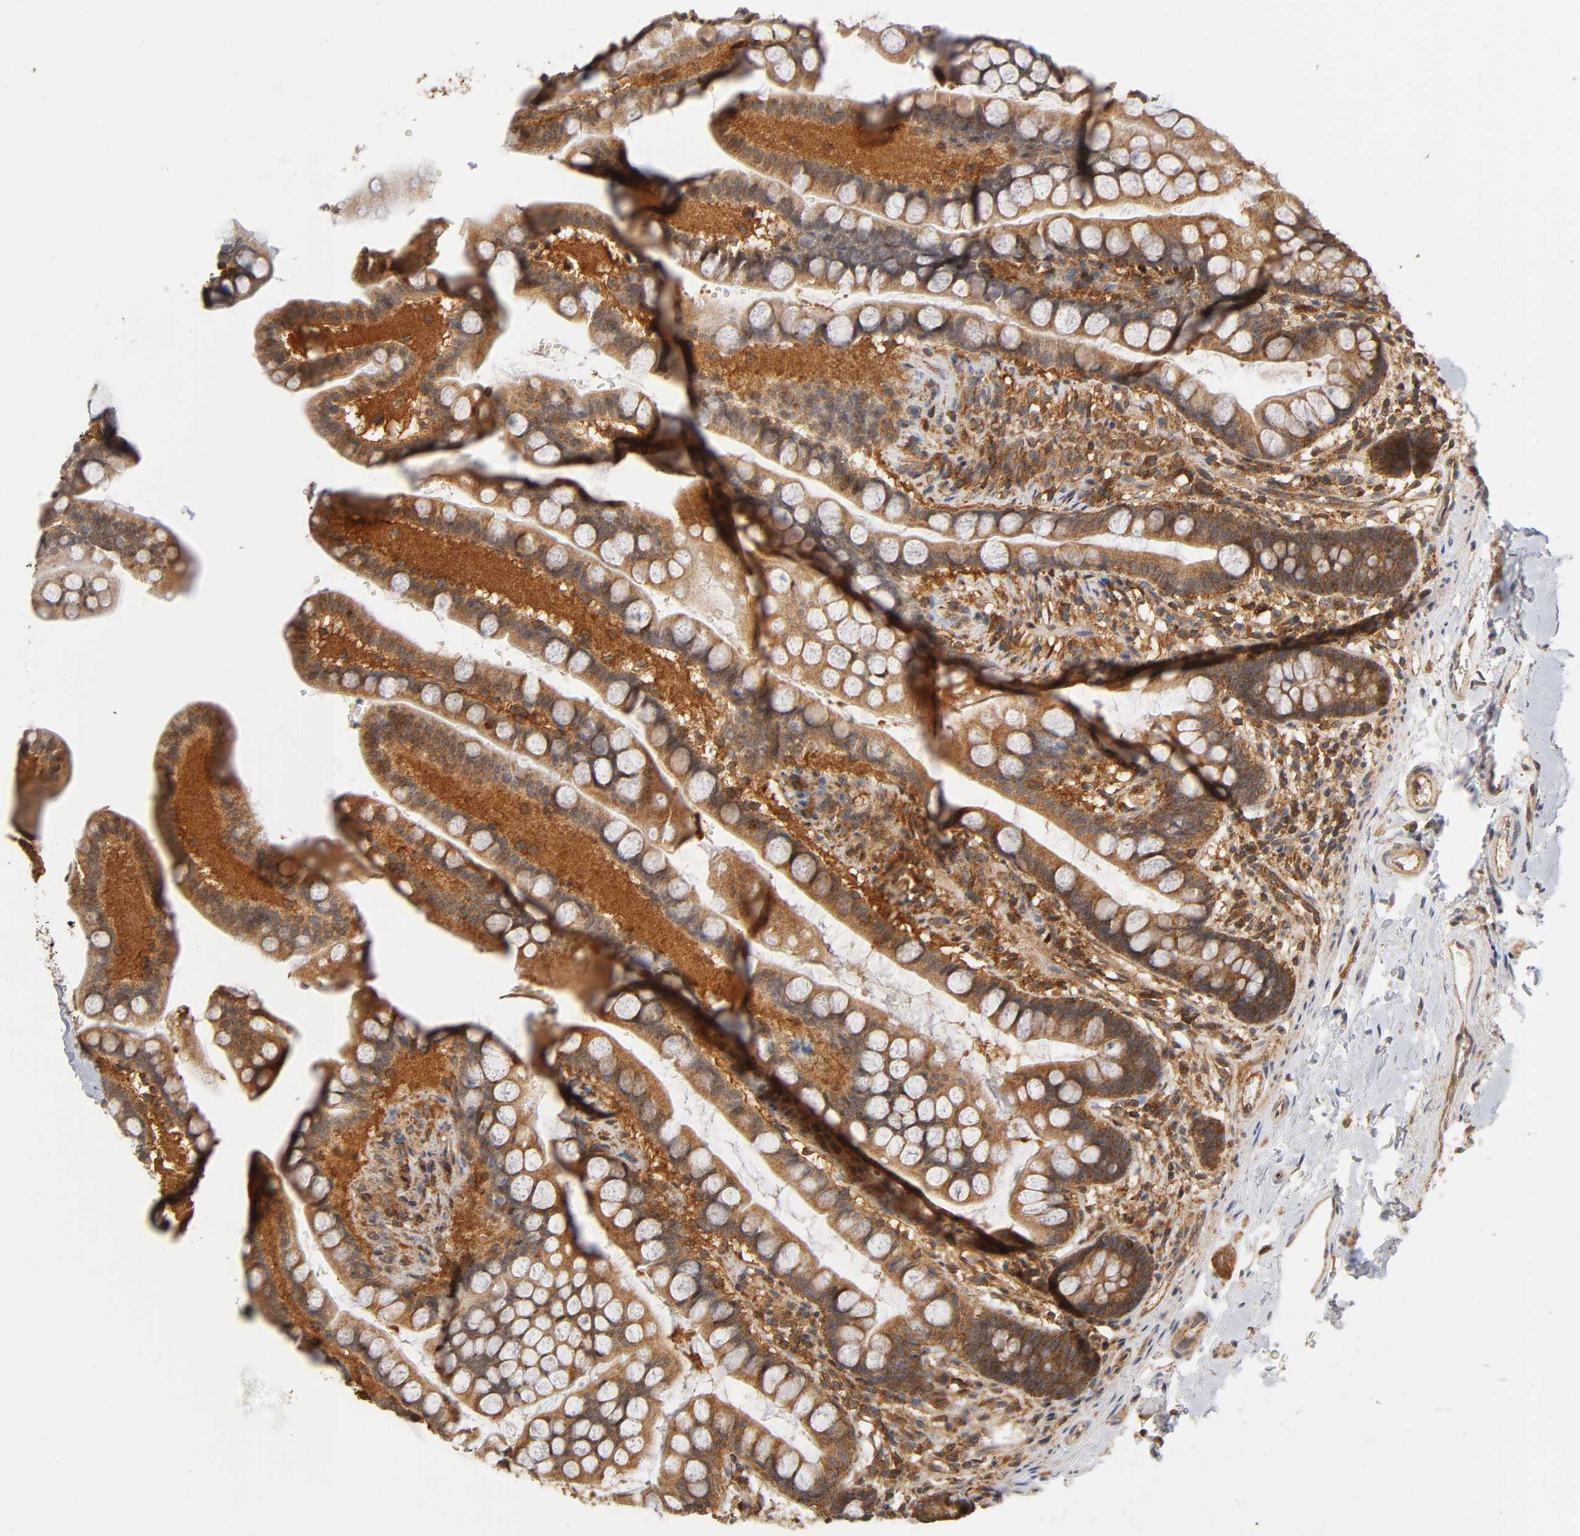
{"staining": {"intensity": "strong", "quantity": ">75%", "location": "cytoplasmic/membranous"}, "tissue": "small intestine", "cell_type": "Glandular cells", "image_type": "normal", "snomed": [{"axis": "morphology", "description": "Normal tissue, NOS"}, {"axis": "topography", "description": "Small intestine"}], "caption": "Benign small intestine was stained to show a protein in brown. There is high levels of strong cytoplasmic/membranous expression in approximately >75% of glandular cells. Ihc stains the protein of interest in brown and the nuclei are stained blue.", "gene": "PAFAH1B1", "patient": {"sex": "female", "age": 58}}